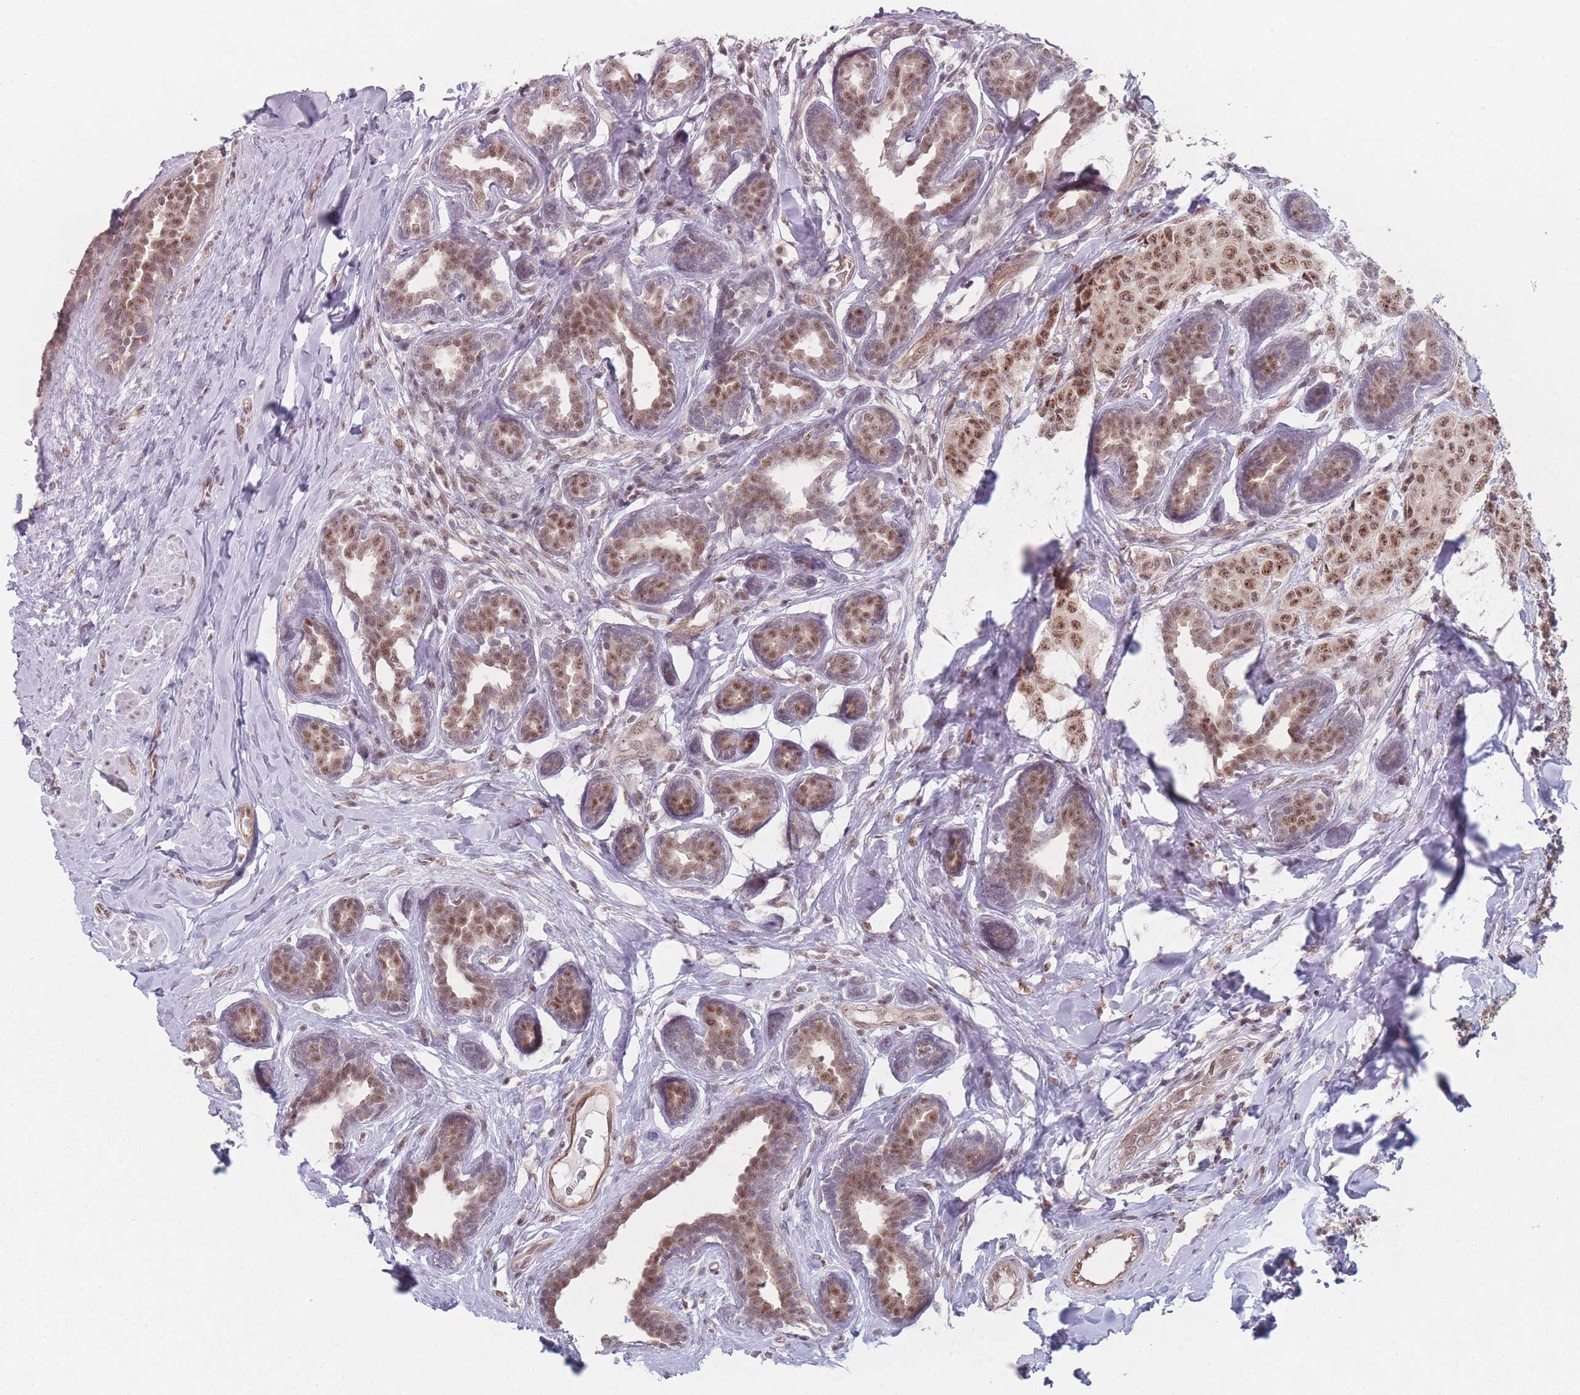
{"staining": {"intensity": "moderate", "quantity": ">75%", "location": "nuclear"}, "tissue": "breast cancer", "cell_type": "Tumor cells", "image_type": "cancer", "snomed": [{"axis": "morphology", "description": "Duct carcinoma"}, {"axis": "topography", "description": "Breast"}], "caption": "Immunohistochemistry histopathology image of neoplastic tissue: breast cancer (infiltrating ductal carcinoma) stained using immunohistochemistry (IHC) reveals medium levels of moderate protein expression localized specifically in the nuclear of tumor cells, appearing as a nuclear brown color.", "gene": "ZC3H14", "patient": {"sex": "female", "age": 40}}